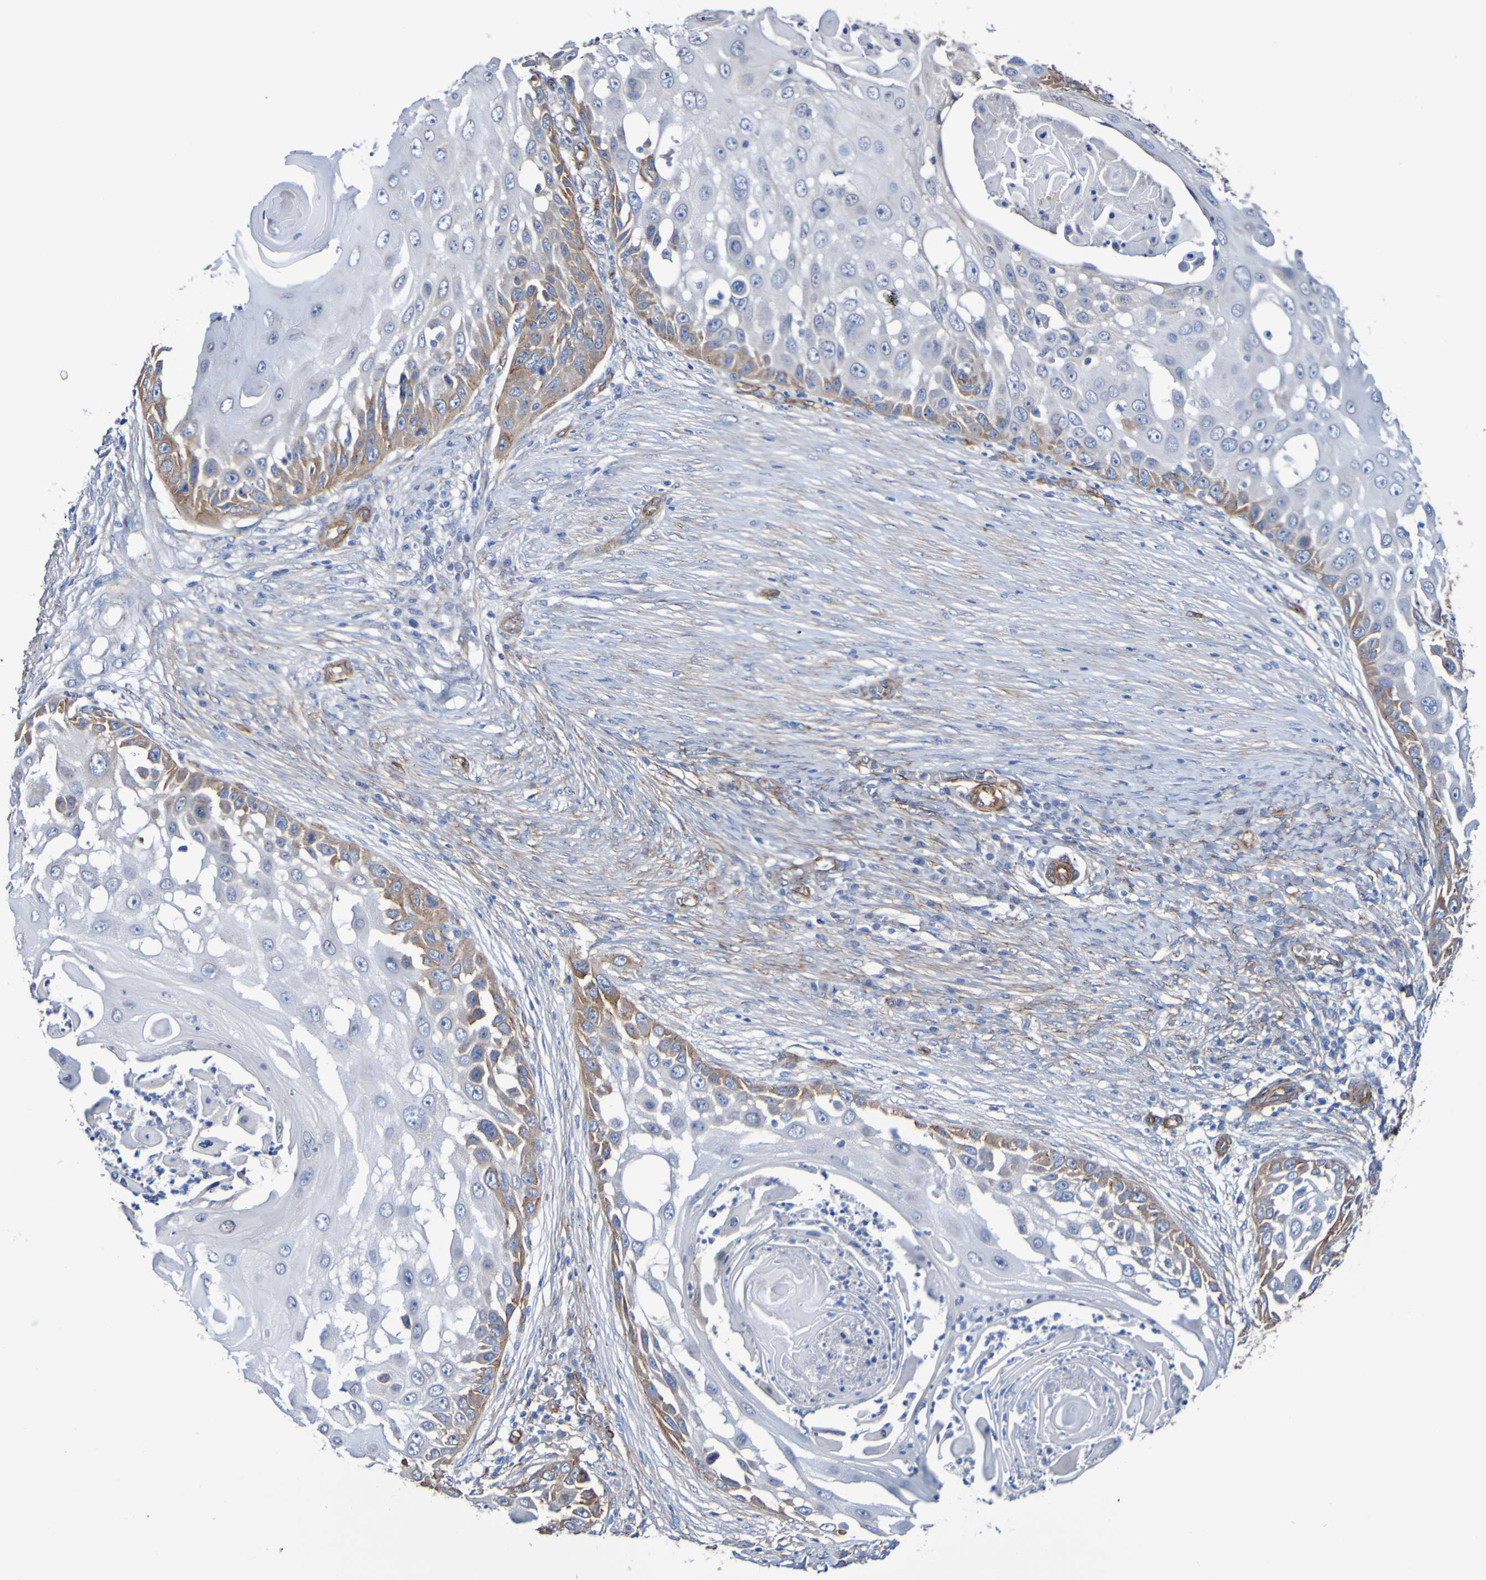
{"staining": {"intensity": "moderate", "quantity": "<25%", "location": "cytoplasmic/membranous"}, "tissue": "skin cancer", "cell_type": "Tumor cells", "image_type": "cancer", "snomed": [{"axis": "morphology", "description": "Squamous cell carcinoma, NOS"}, {"axis": "topography", "description": "Skin"}], "caption": "IHC of human skin cancer shows low levels of moderate cytoplasmic/membranous positivity in approximately <25% of tumor cells. (brown staining indicates protein expression, while blue staining denotes nuclei).", "gene": "ELMOD3", "patient": {"sex": "female", "age": 44}}